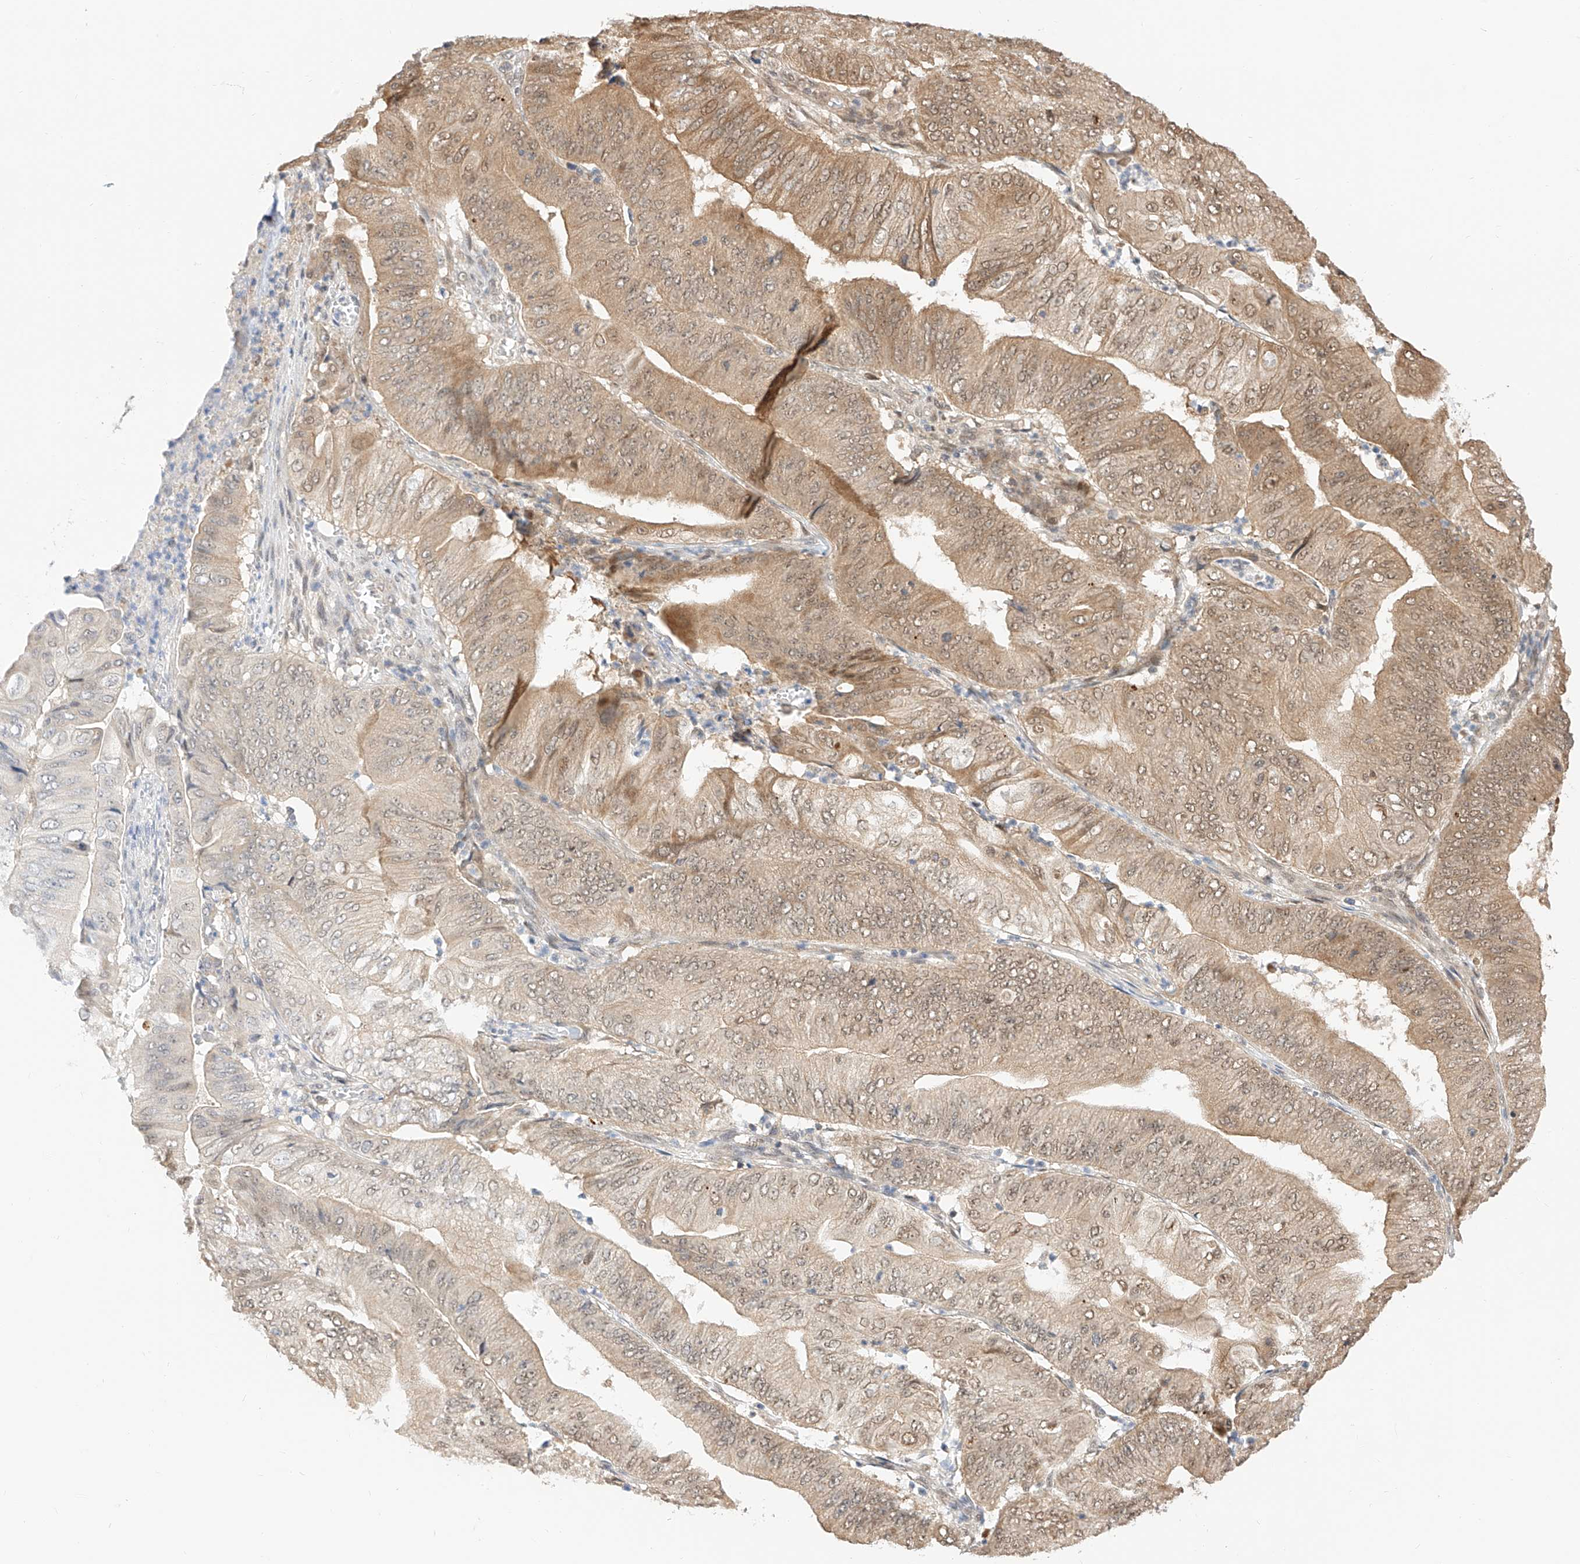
{"staining": {"intensity": "weak", "quantity": "25%-75%", "location": "cytoplasmic/membranous,nuclear"}, "tissue": "pancreatic cancer", "cell_type": "Tumor cells", "image_type": "cancer", "snomed": [{"axis": "morphology", "description": "Adenocarcinoma, NOS"}, {"axis": "topography", "description": "Pancreas"}], "caption": "Brown immunohistochemical staining in human adenocarcinoma (pancreatic) reveals weak cytoplasmic/membranous and nuclear staining in approximately 25%-75% of tumor cells. (DAB IHC, brown staining for protein, blue staining for nuclei).", "gene": "EIF4H", "patient": {"sex": "female", "age": 77}}